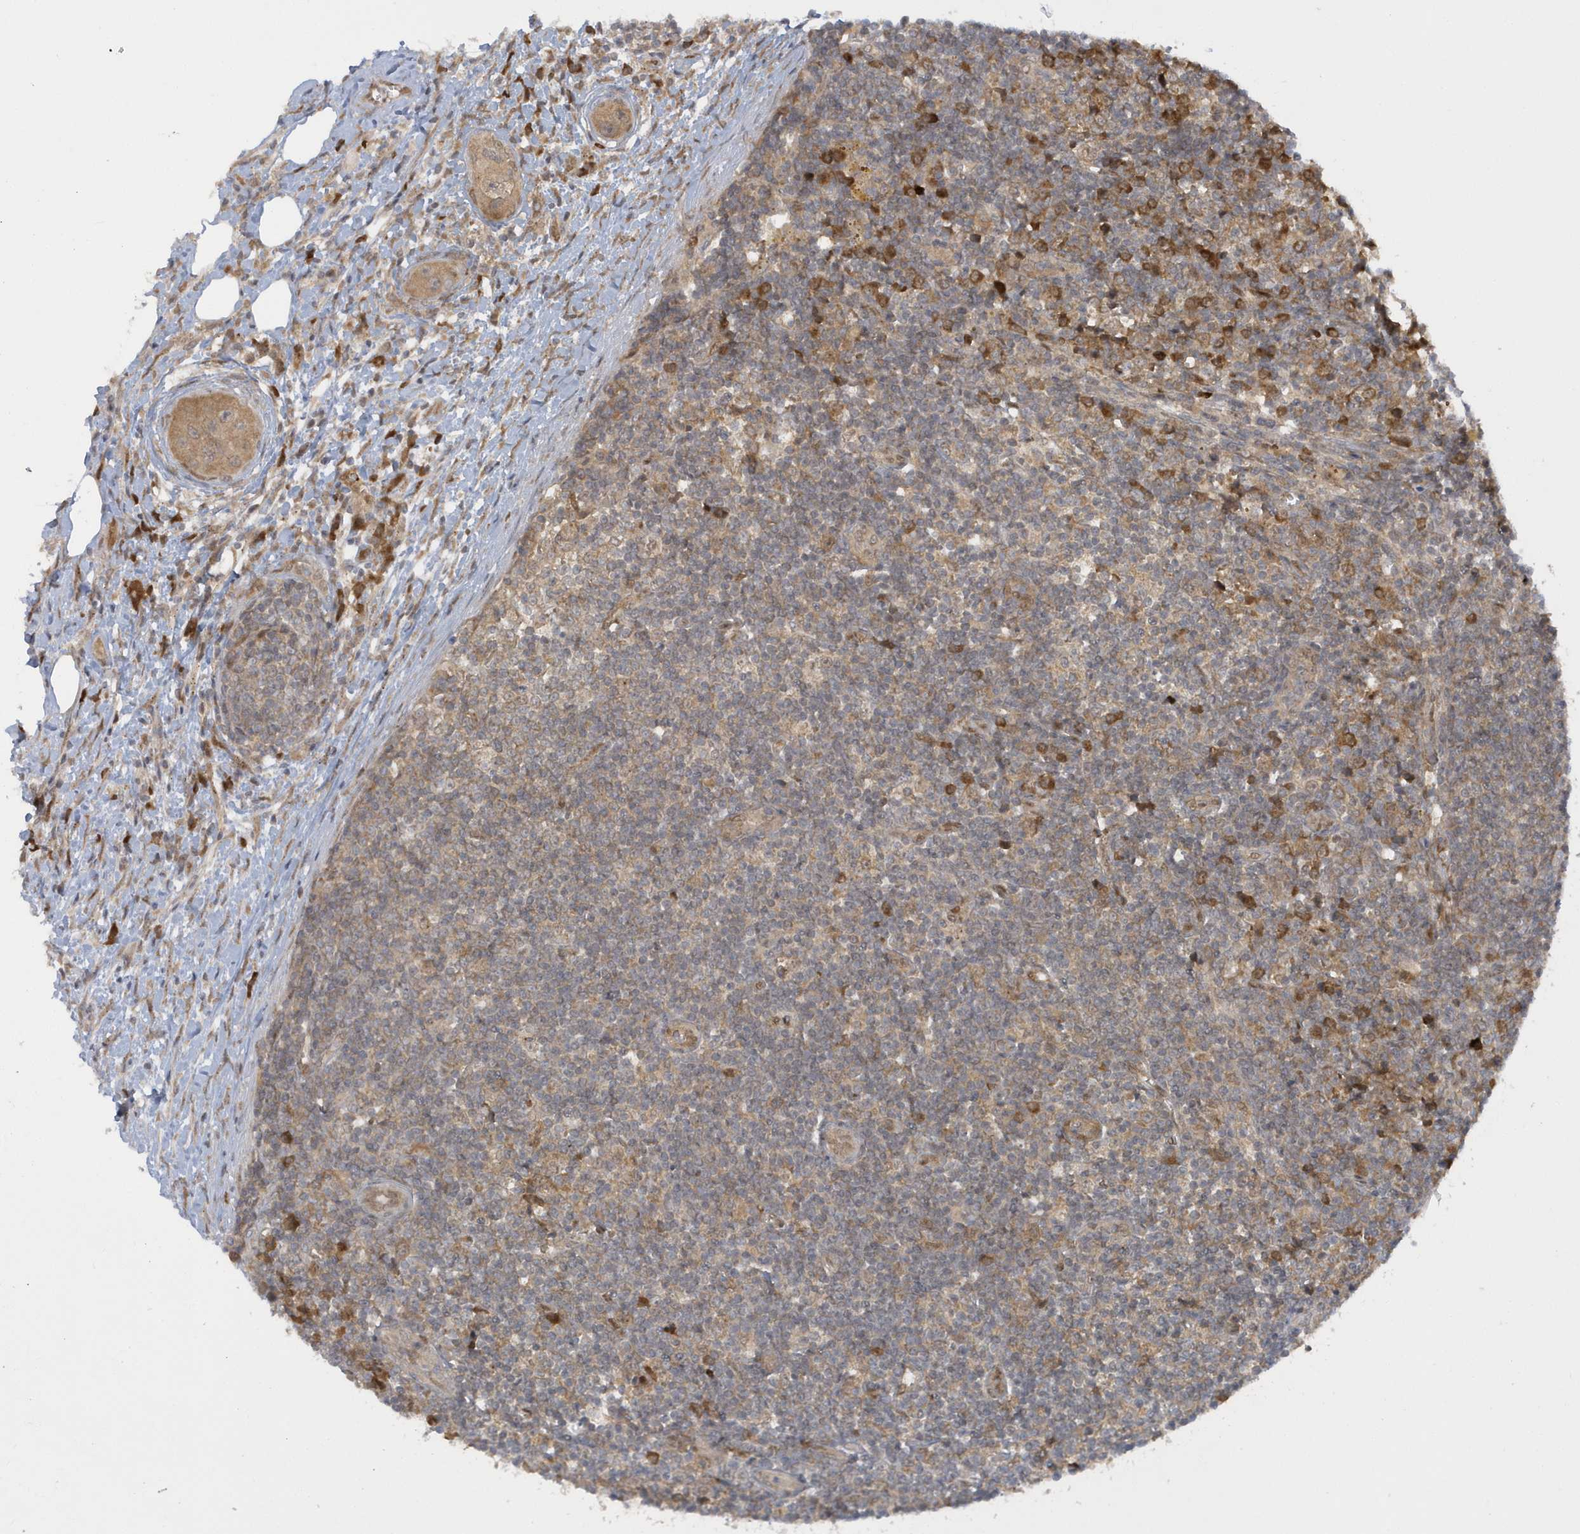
{"staining": {"intensity": "strong", "quantity": ">75%", "location": "cytoplasmic/membranous"}, "tissue": "lymph node", "cell_type": "Germinal center cells", "image_type": "normal", "snomed": [{"axis": "morphology", "description": "Normal tissue, NOS"}, {"axis": "morphology", "description": "Squamous cell carcinoma, metastatic, NOS"}, {"axis": "topography", "description": "Lymph node"}], "caption": "Unremarkable lymph node reveals strong cytoplasmic/membranous positivity in about >75% of germinal center cells, visualized by immunohistochemistry.", "gene": "ATG4A", "patient": {"sex": "male", "age": 73}}